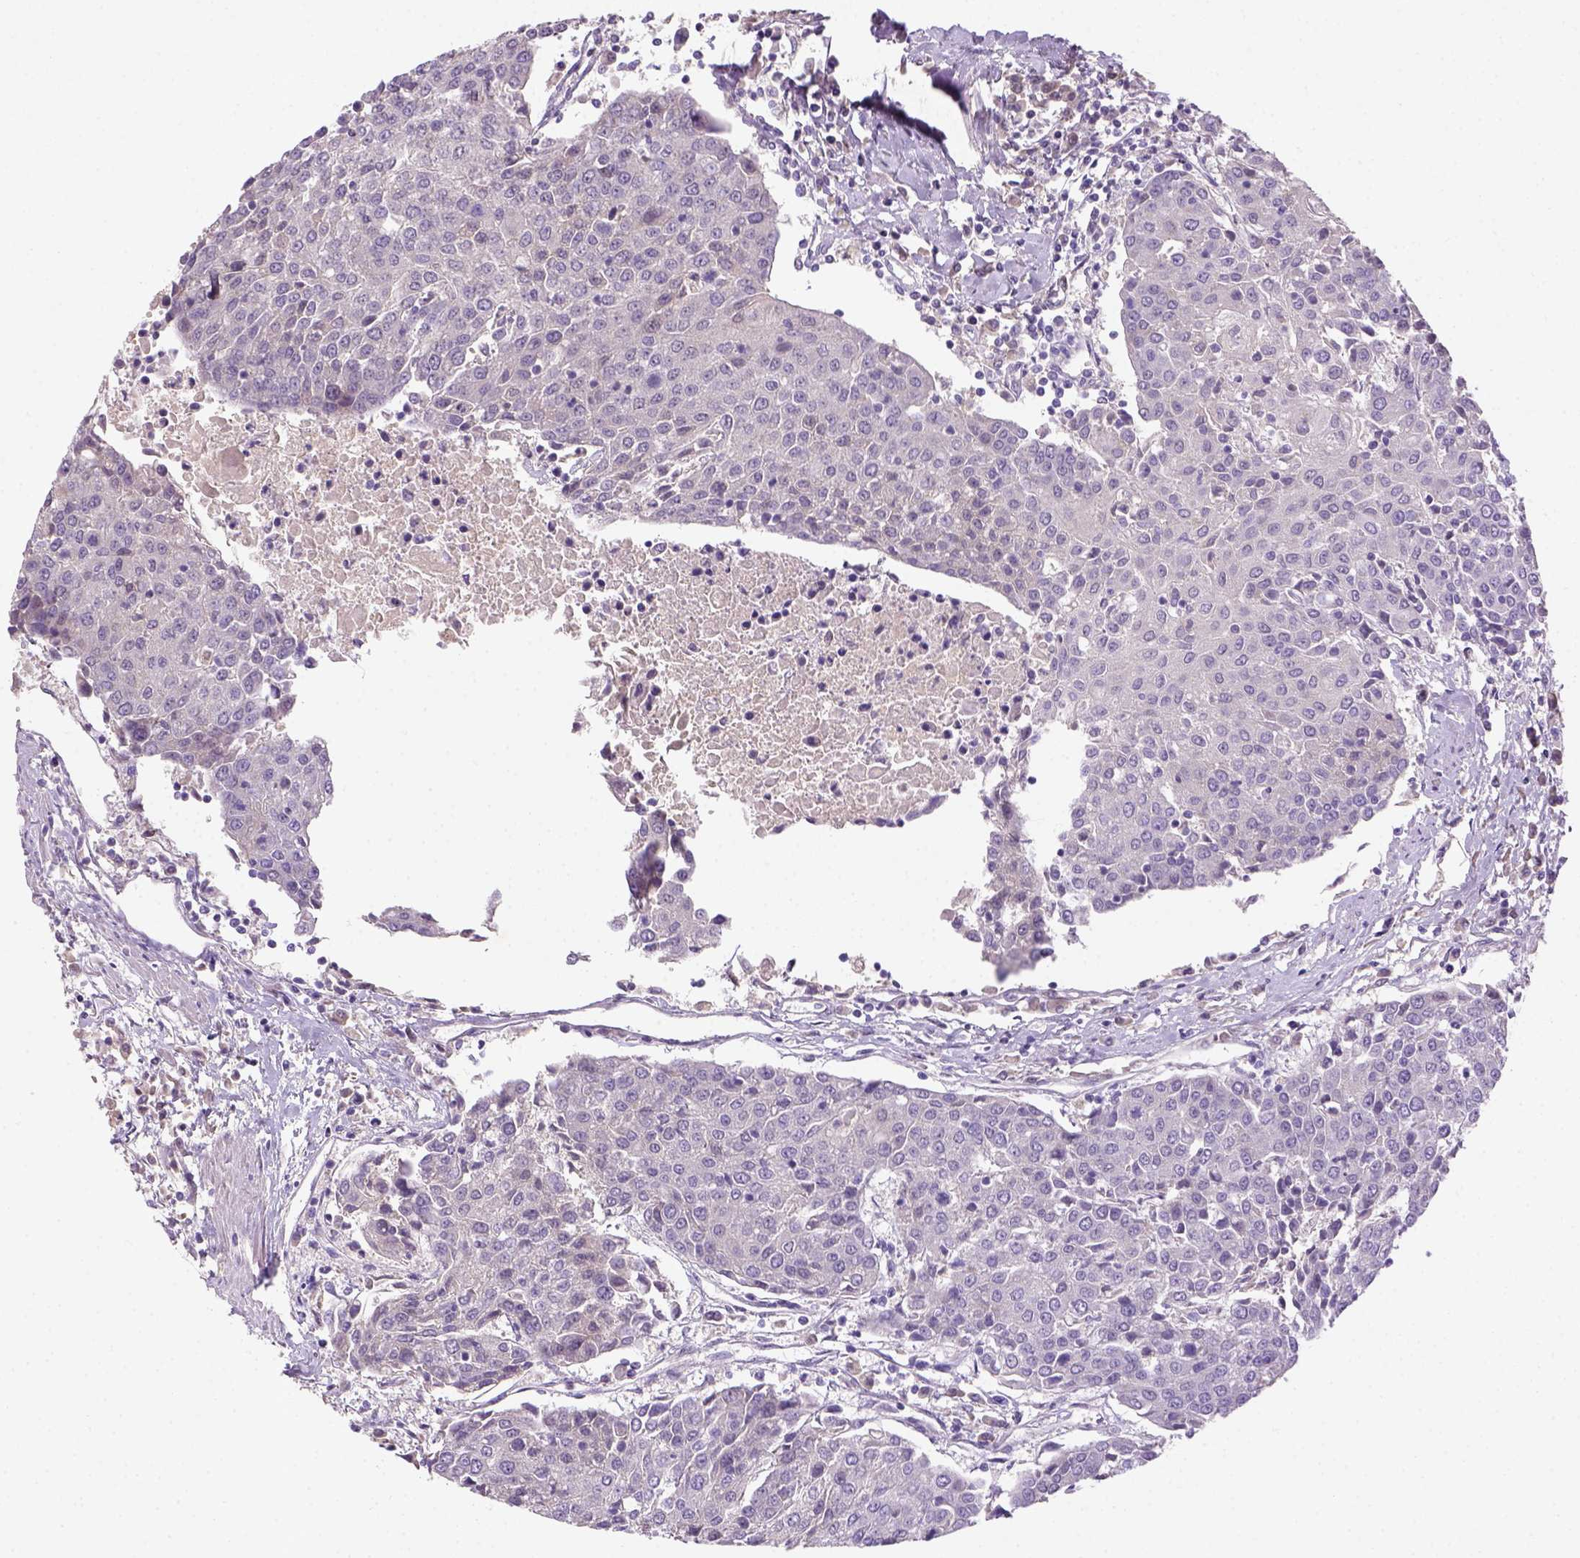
{"staining": {"intensity": "negative", "quantity": "none", "location": "none"}, "tissue": "urothelial cancer", "cell_type": "Tumor cells", "image_type": "cancer", "snomed": [{"axis": "morphology", "description": "Urothelial carcinoma, High grade"}, {"axis": "topography", "description": "Urinary bladder"}], "caption": "A histopathology image of urothelial cancer stained for a protein demonstrates no brown staining in tumor cells.", "gene": "NLGN2", "patient": {"sex": "female", "age": 85}}